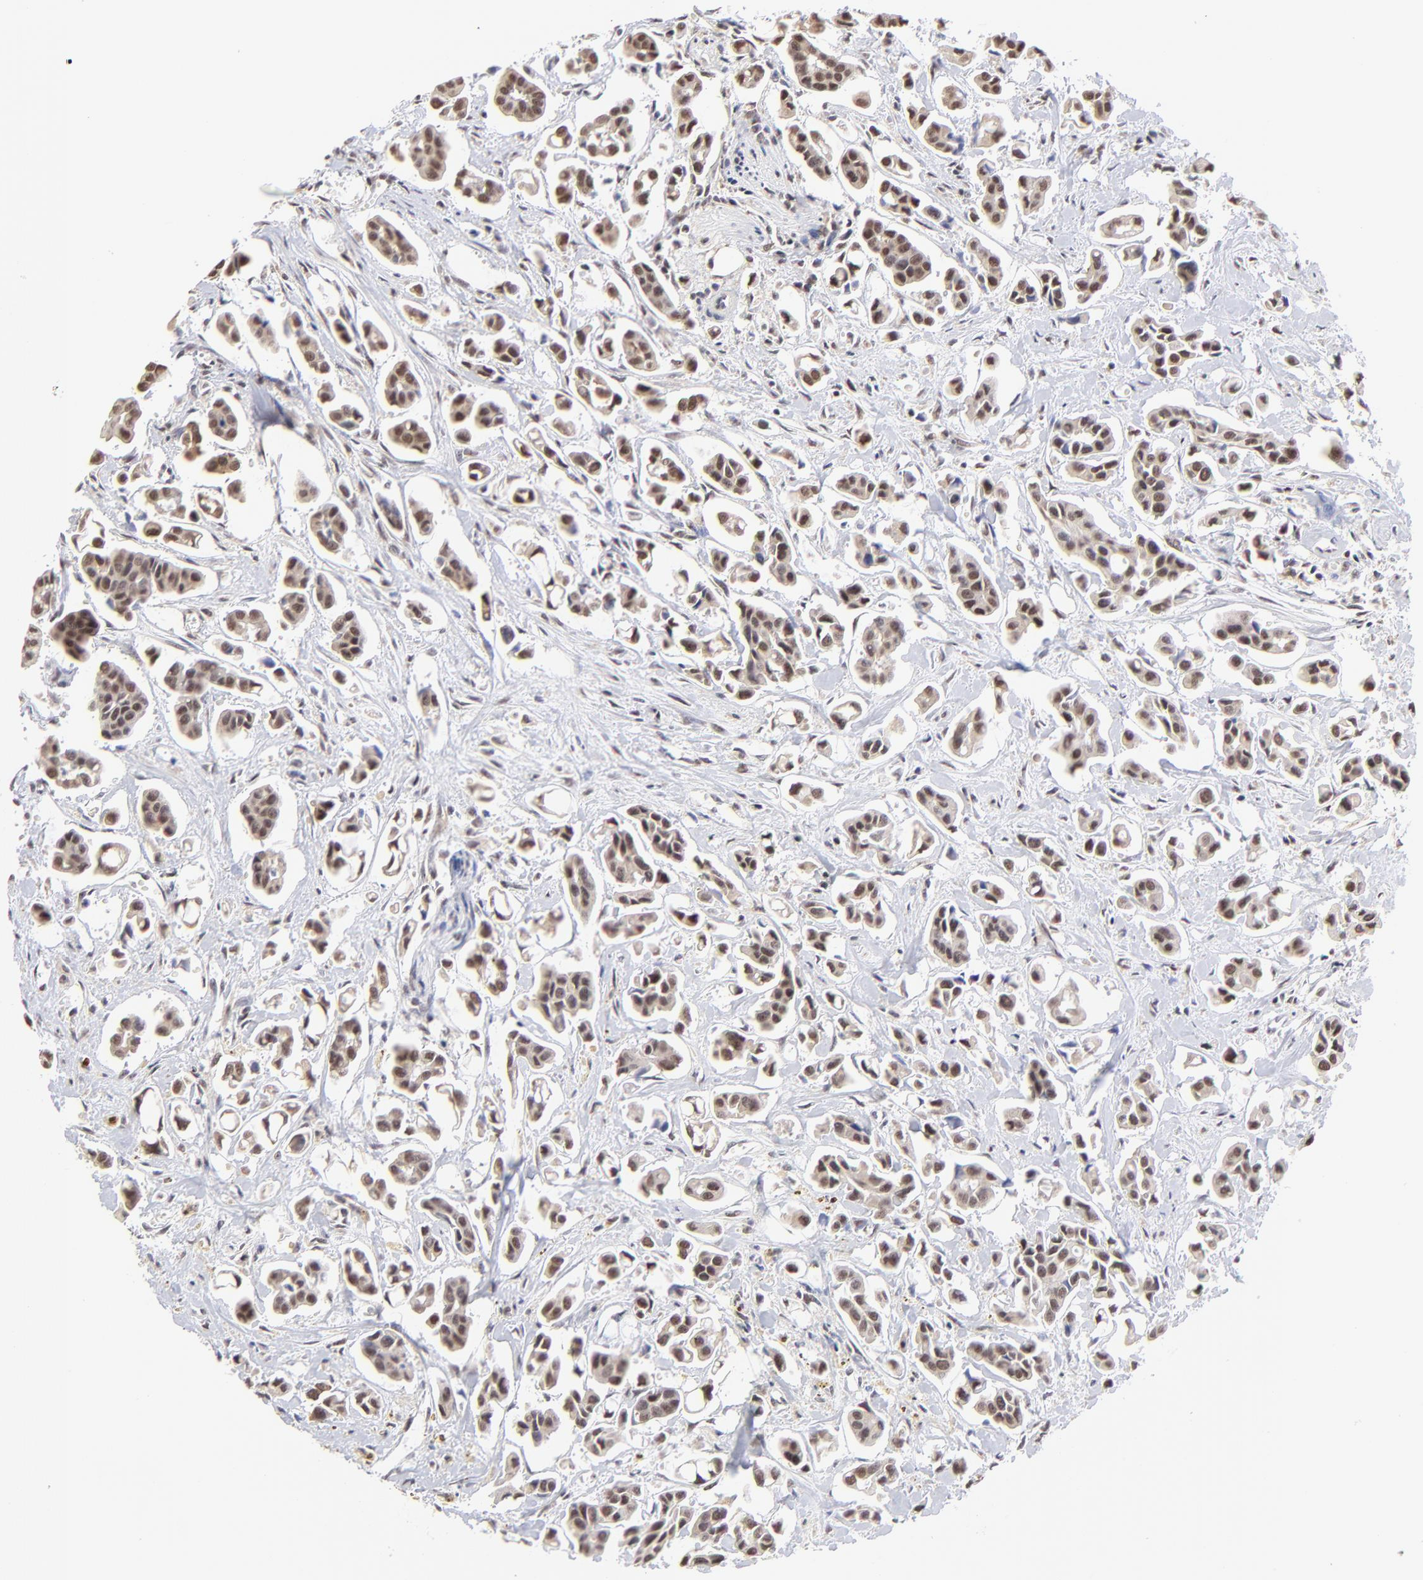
{"staining": {"intensity": "weak", "quantity": ">75%", "location": "nuclear"}, "tissue": "urothelial cancer", "cell_type": "Tumor cells", "image_type": "cancer", "snomed": [{"axis": "morphology", "description": "Urothelial carcinoma, High grade"}, {"axis": "topography", "description": "Urinary bladder"}], "caption": "Urothelial carcinoma (high-grade) tissue displays weak nuclear expression in approximately >75% of tumor cells, visualized by immunohistochemistry. The protein of interest is stained brown, and the nuclei are stained in blue (DAB (3,3'-diaminobenzidine) IHC with brightfield microscopy, high magnification).", "gene": "ZNF670", "patient": {"sex": "male", "age": 66}}